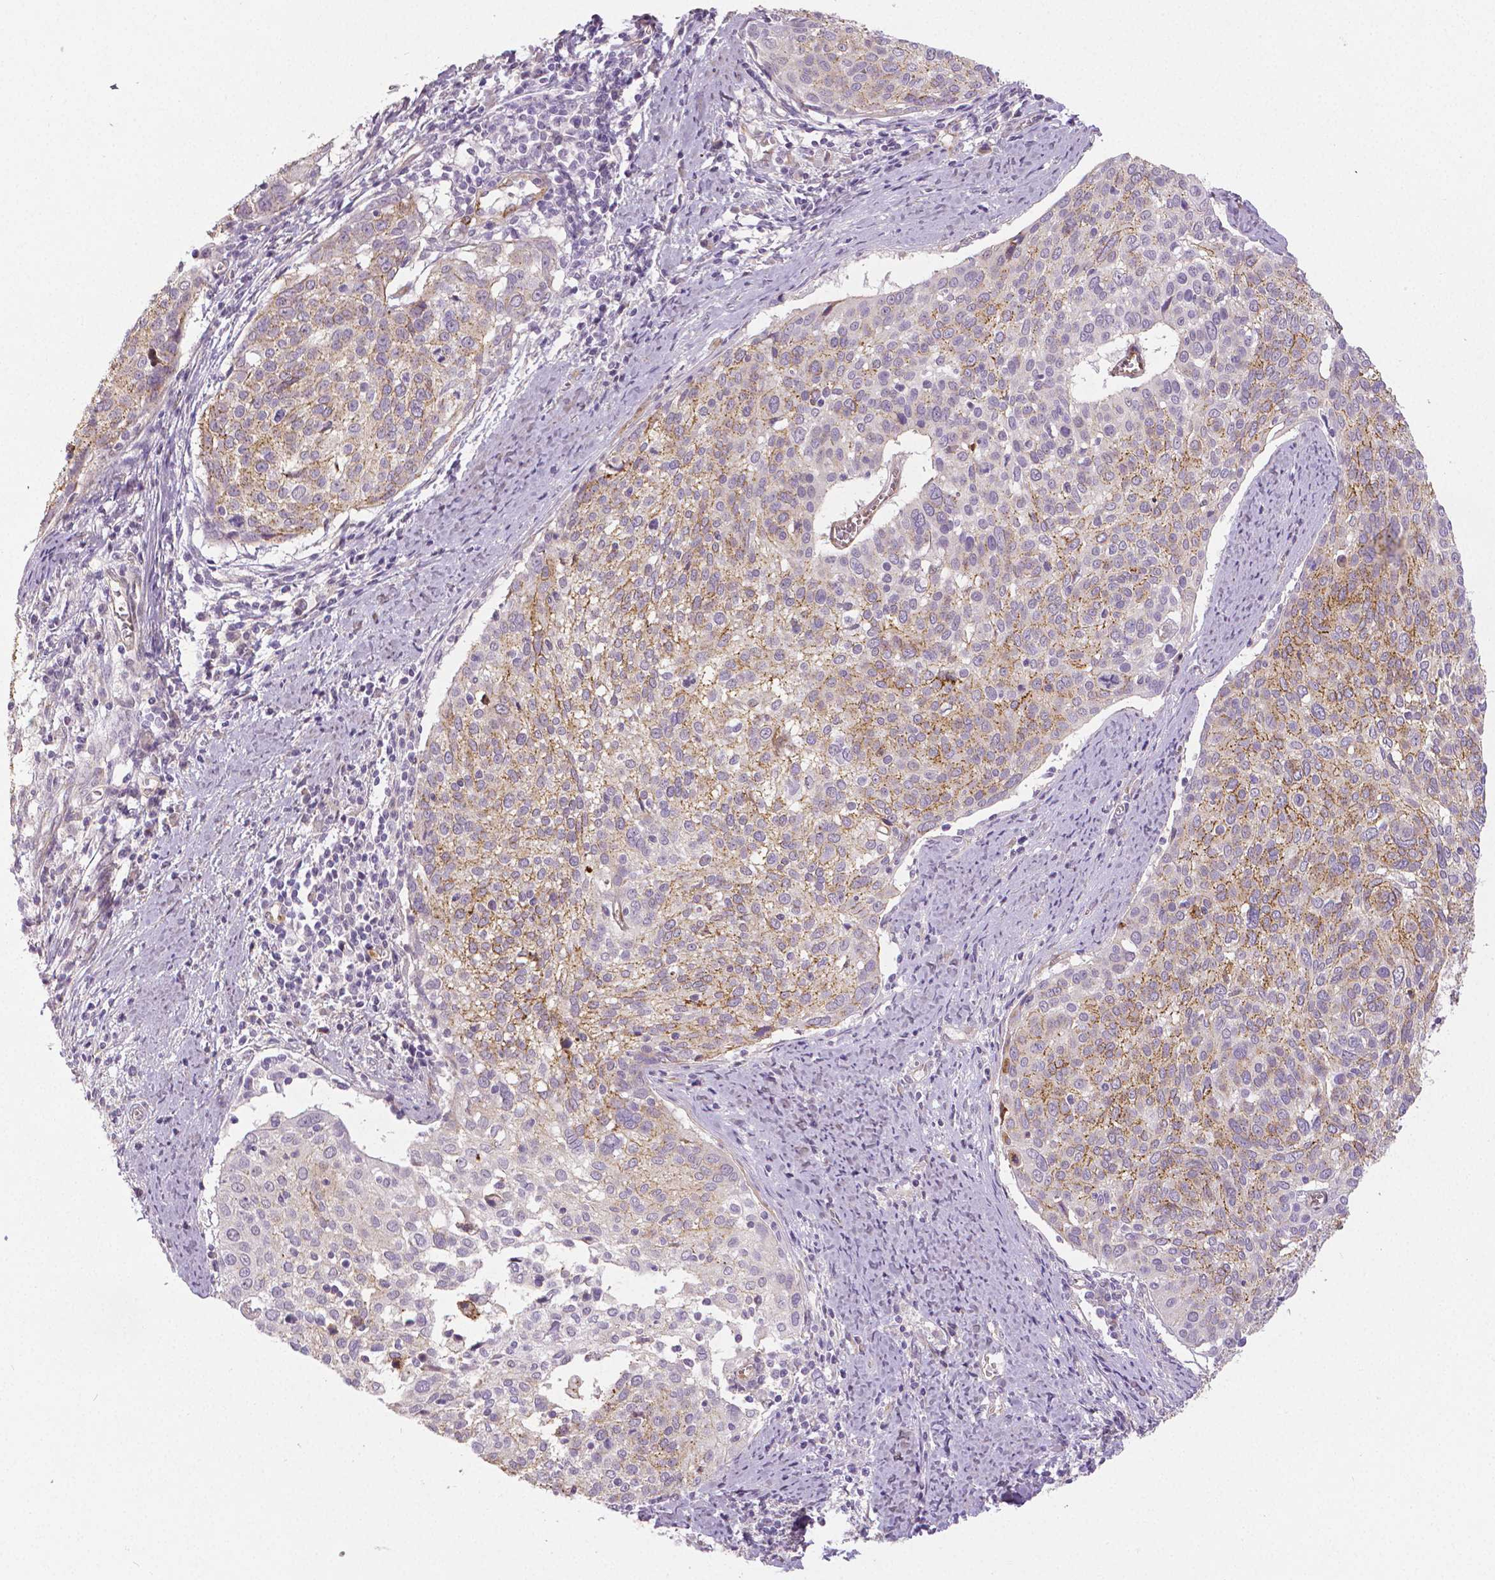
{"staining": {"intensity": "weak", "quantity": "25%-75%", "location": "cytoplasmic/membranous"}, "tissue": "cervical cancer", "cell_type": "Tumor cells", "image_type": "cancer", "snomed": [{"axis": "morphology", "description": "Squamous cell carcinoma, NOS"}, {"axis": "topography", "description": "Cervix"}], "caption": "An immunohistochemistry histopathology image of neoplastic tissue is shown. Protein staining in brown shows weak cytoplasmic/membranous positivity in cervical cancer (squamous cell carcinoma) within tumor cells. Nuclei are stained in blue.", "gene": "FLT1", "patient": {"sex": "female", "age": 39}}